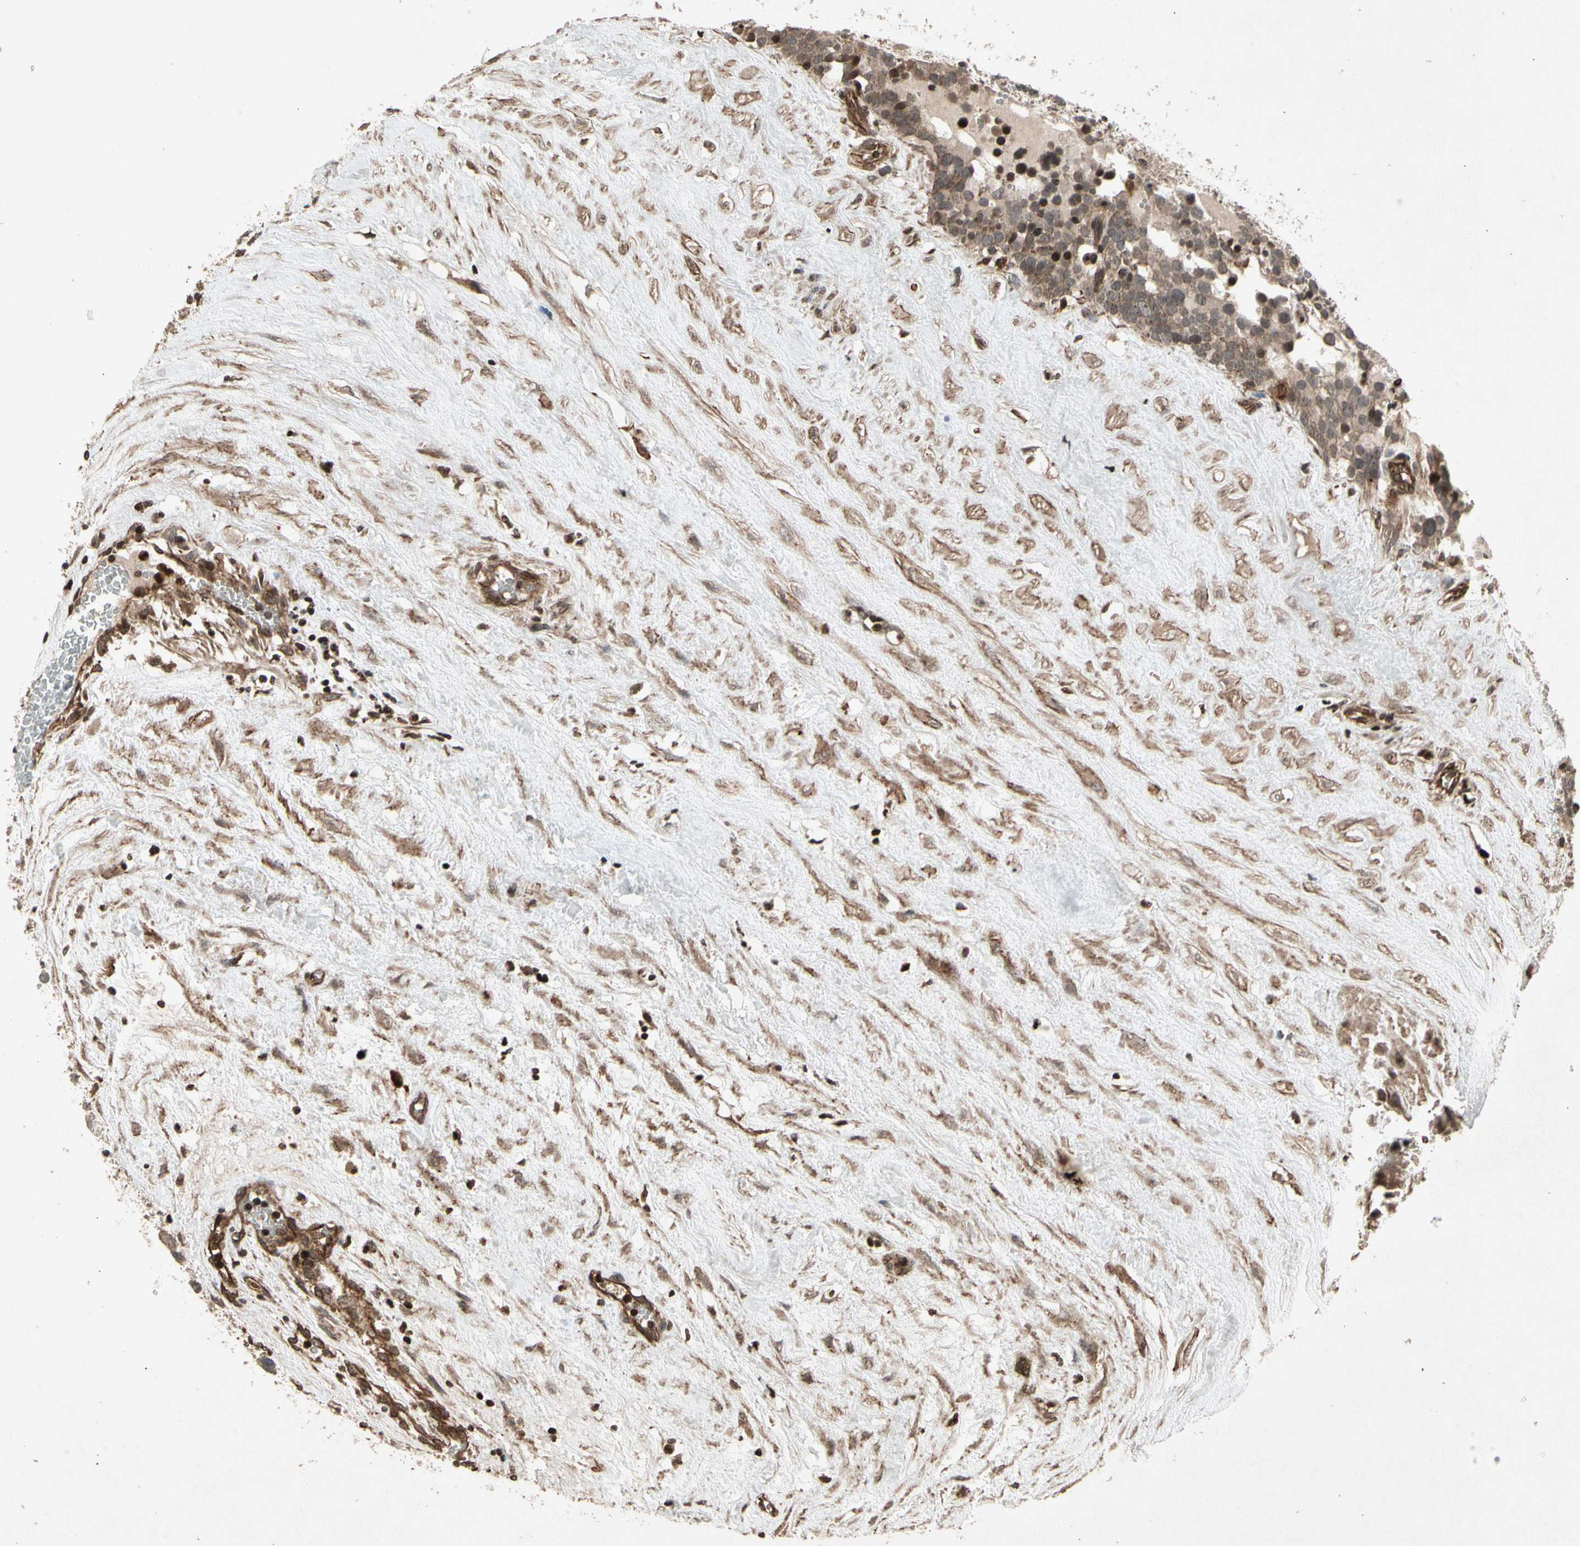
{"staining": {"intensity": "moderate", "quantity": ">75%", "location": "cytoplasmic/membranous"}, "tissue": "testis cancer", "cell_type": "Tumor cells", "image_type": "cancer", "snomed": [{"axis": "morphology", "description": "Seminoma, NOS"}, {"axis": "topography", "description": "Testis"}], "caption": "Protein expression analysis of testis seminoma reveals moderate cytoplasmic/membranous positivity in about >75% of tumor cells.", "gene": "GLRX", "patient": {"sex": "male", "age": 71}}